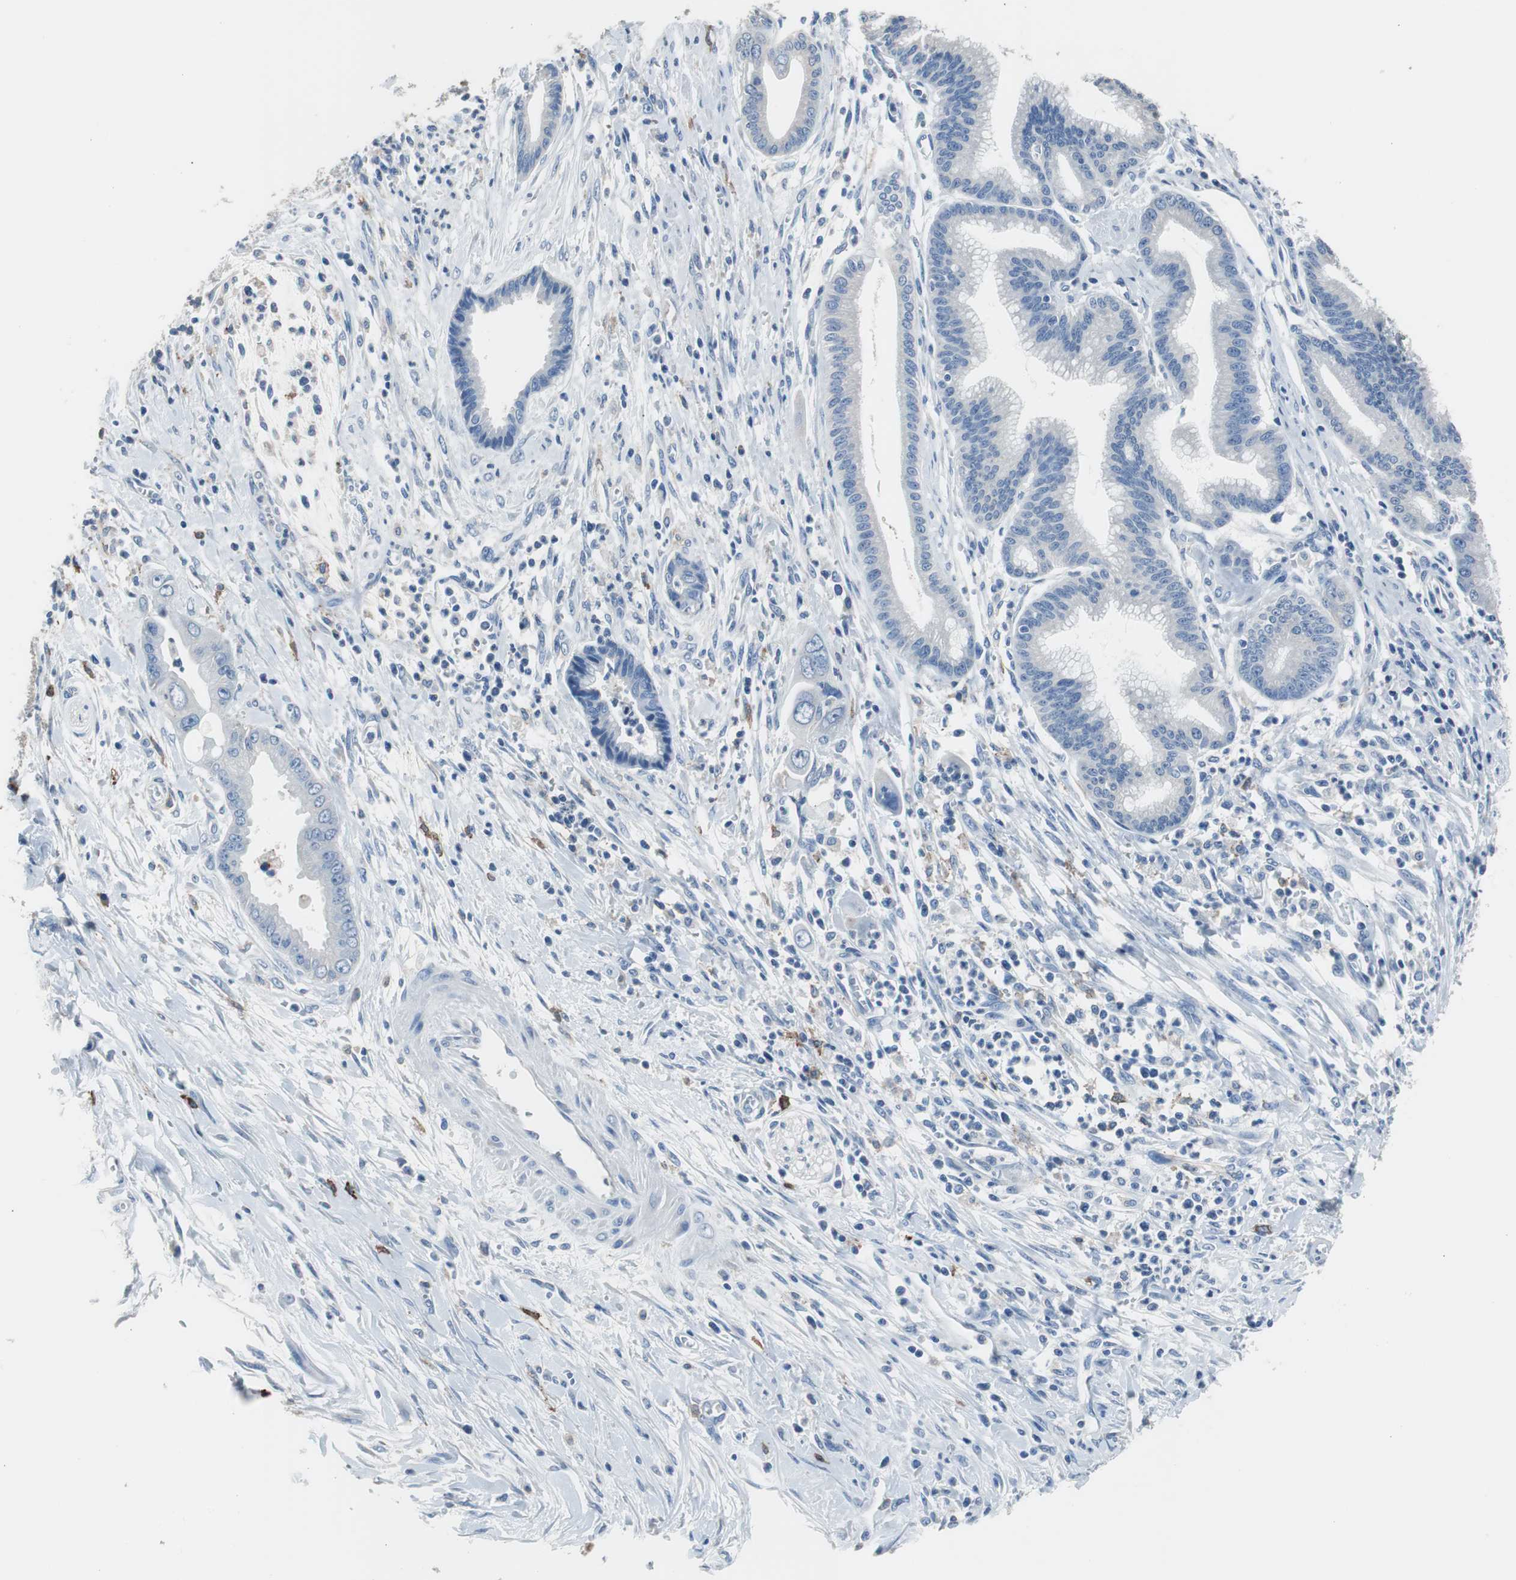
{"staining": {"intensity": "negative", "quantity": "none", "location": "none"}, "tissue": "pancreatic cancer", "cell_type": "Tumor cells", "image_type": "cancer", "snomed": [{"axis": "morphology", "description": "Adenocarcinoma, NOS"}, {"axis": "topography", "description": "Pancreas"}], "caption": "An immunohistochemistry micrograph of pancreatic cancer (adenocarcinoma) is shown. There is no staining in tumor cells of pancreatic cancer (adenocarcinoma).", "gene": "FCGR2B", "patient": {"sex": "male", "age": 59}}